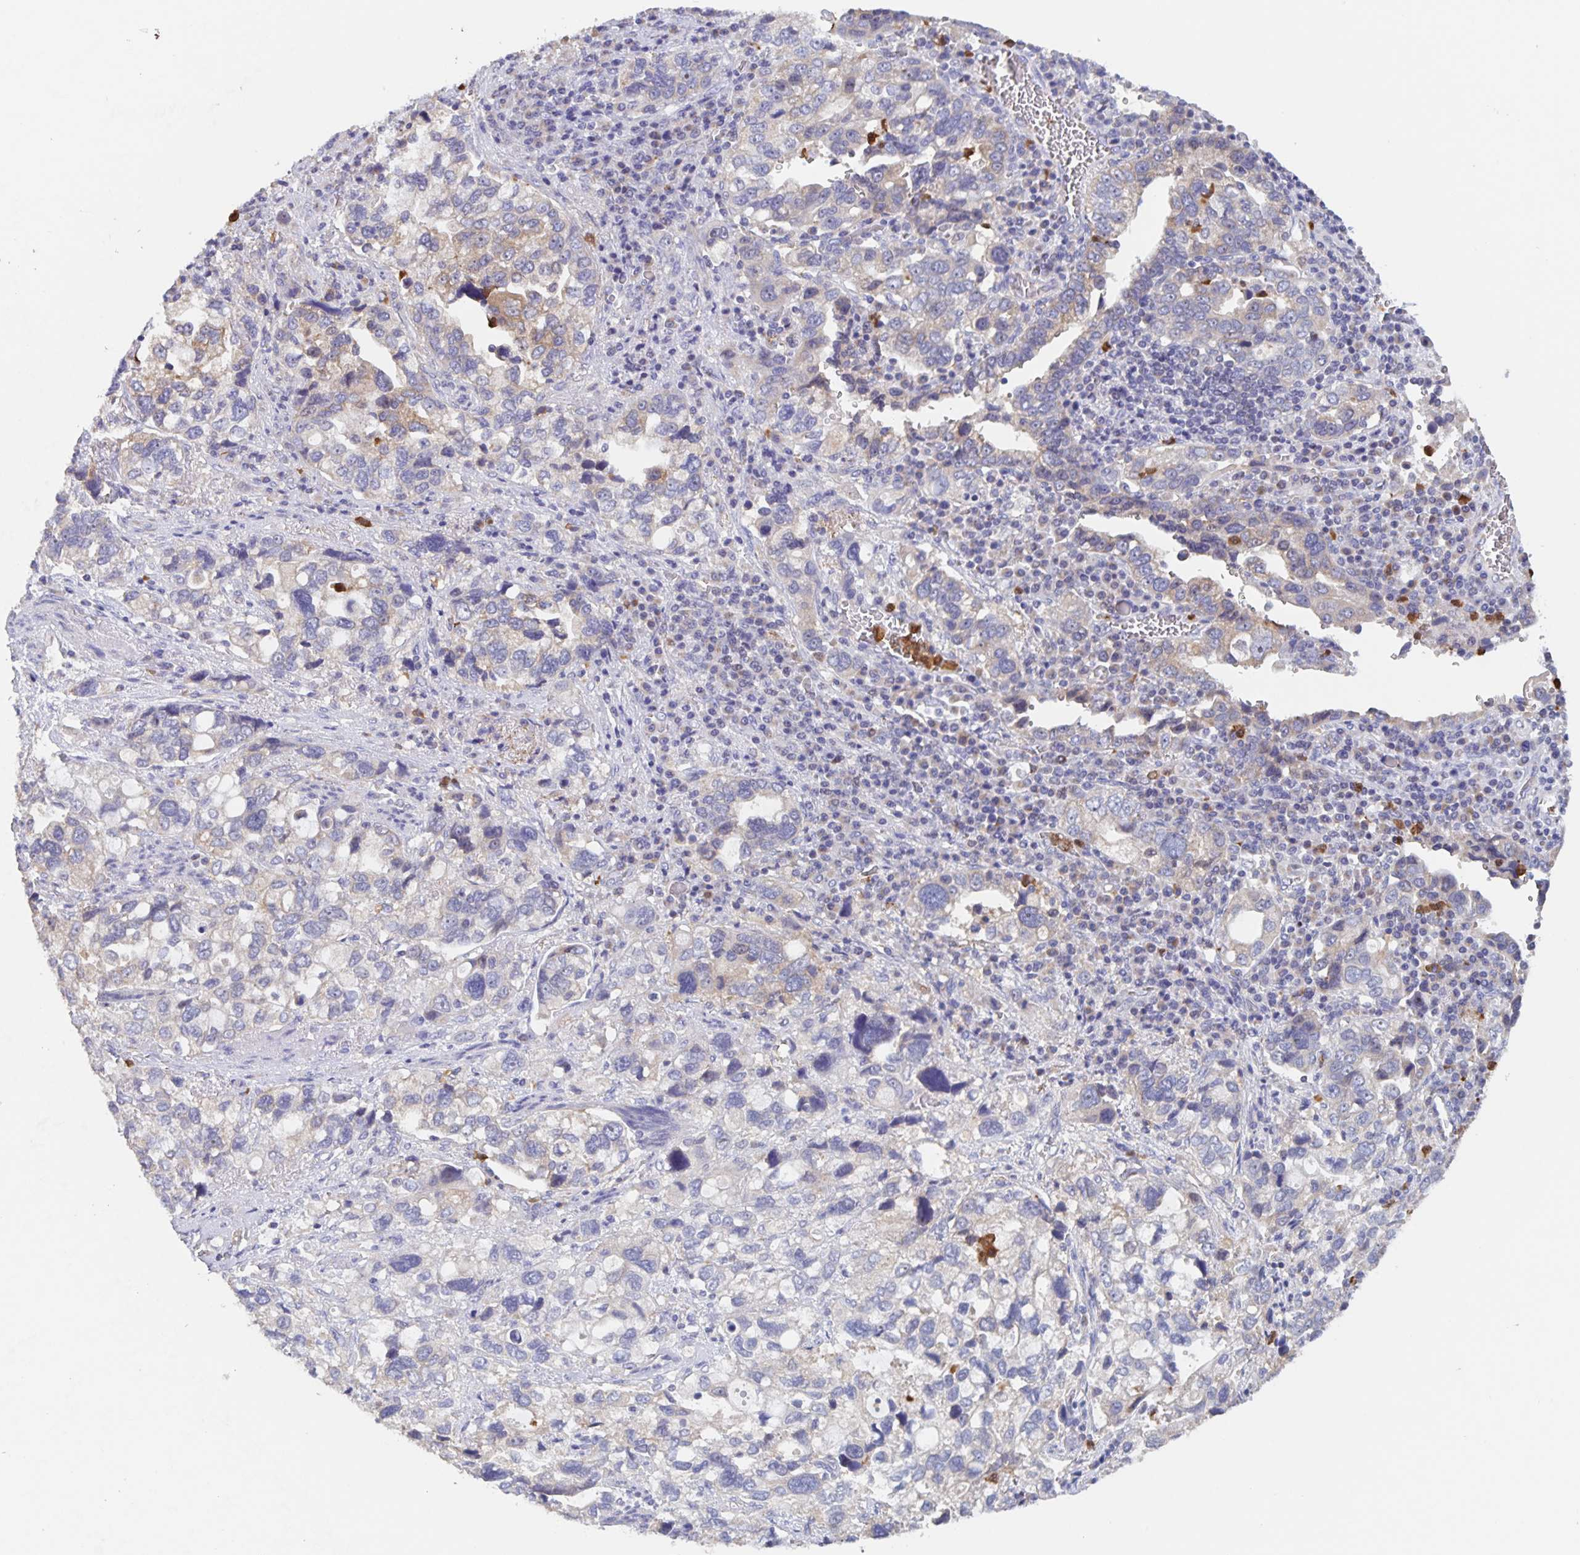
{"staining": {"intensity": "weak", "quantity": "<25%", "location": "cytoplasmic/membranous"}, "tissue": "stomach cancer", "cell_type": "Tumor cells", "image_type": "cancer", "snomed": [{"axis": "morphology", "description": "Adenocarcinoma, NOS"}, {"axis": "topography", "description": "Stomach, upper"}], "caption": "DAB (3,3'-diaminobenzidine) immunohistochemical staining of adenocarcinoma (stomach) exhibits no significant positivity in tumor cells.", "gene": "CDC42BPG", "patient": {"sex": "female", "age": 81}}